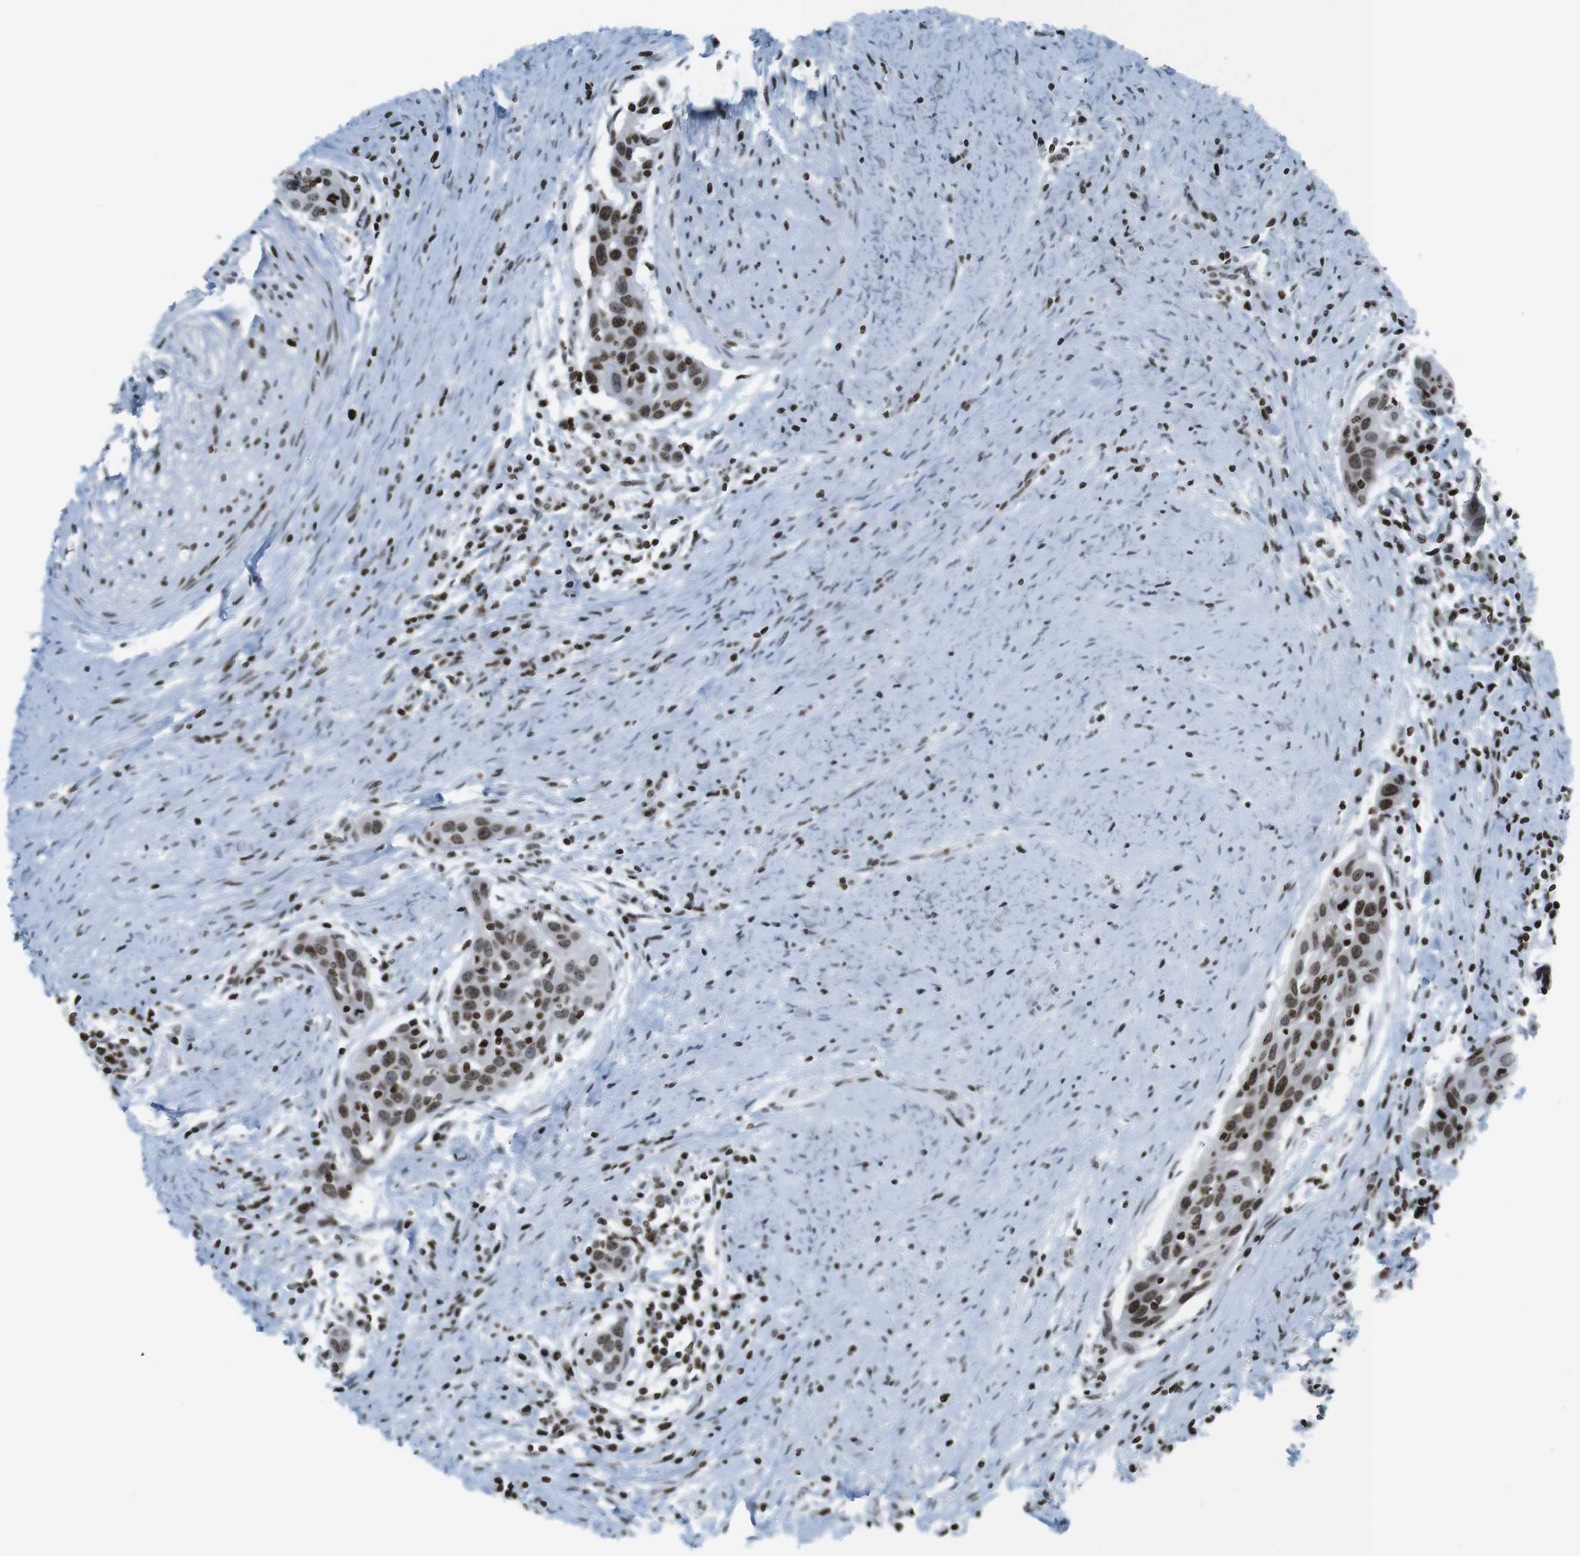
{"staining": {"intensity": "strong", "quantity": ">75%", "location": "nuclear"}, "tissue": "head and neck cancer", "cell_type": "Tumor cells", "image_type": "cancer", "snomed": [{"axis": "morphology", "description": "Squamous cell carcinoma, NOS"}, {"axis": "topography", "description": "Oral tissue"}, {"axis": "topography", "description": "Head-Neck"}], "caption": "Immunohistochemistry (IHC) staining of head and neck squamous cell carcinoma, which shows high levels of strong nuclear expression in about >75% of tumor cells indicating strong nuclear protein expression. The staining was performed using DAB (brown) for protein detection and nuclei were counterstained in hematoxylin (blue).", "gene": "H2AC8", "patient": {"sex": "female", "age": 50}}